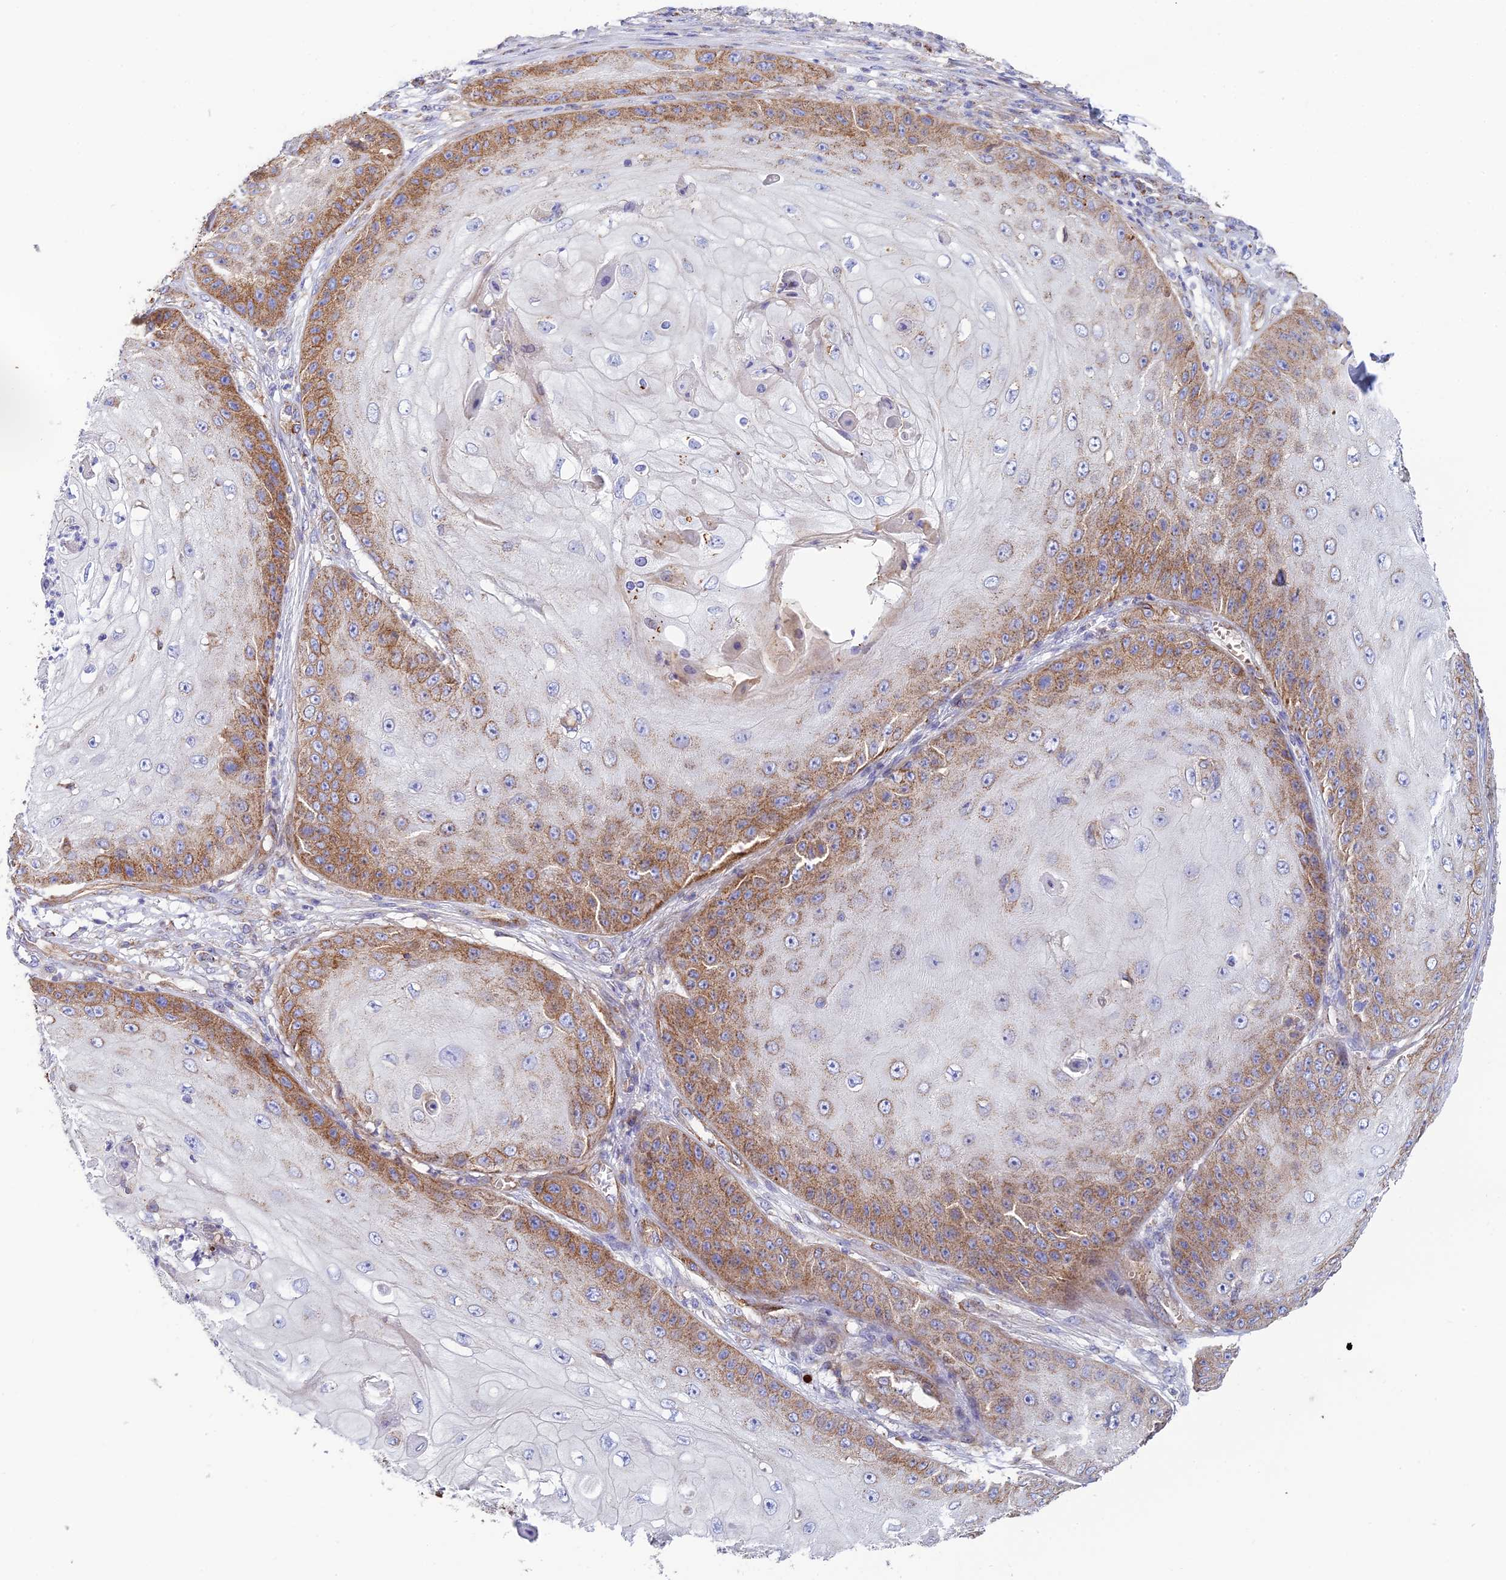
{"staining": {"intensity": "moderate", "quantity": "25%-75%", "location": "cytoplasmic/membranous"}, "tissue": "skin cancer", "cell_type": "Tumor cells", "image_type": "cancer", "snomed": [{"axis": "morphology", "description": "Squamous cell carcinoma, NOS"}, {"axis": "topography", "description": "Skin"}], "caption": "This is a micrograph of immunohistochemistry staining of skin cancer, which shows moderate expression in the cytoplasmic/membranous of tumor cells.", "gene": "CSPG4", "patient": {"sex": "male", "age": 70}}